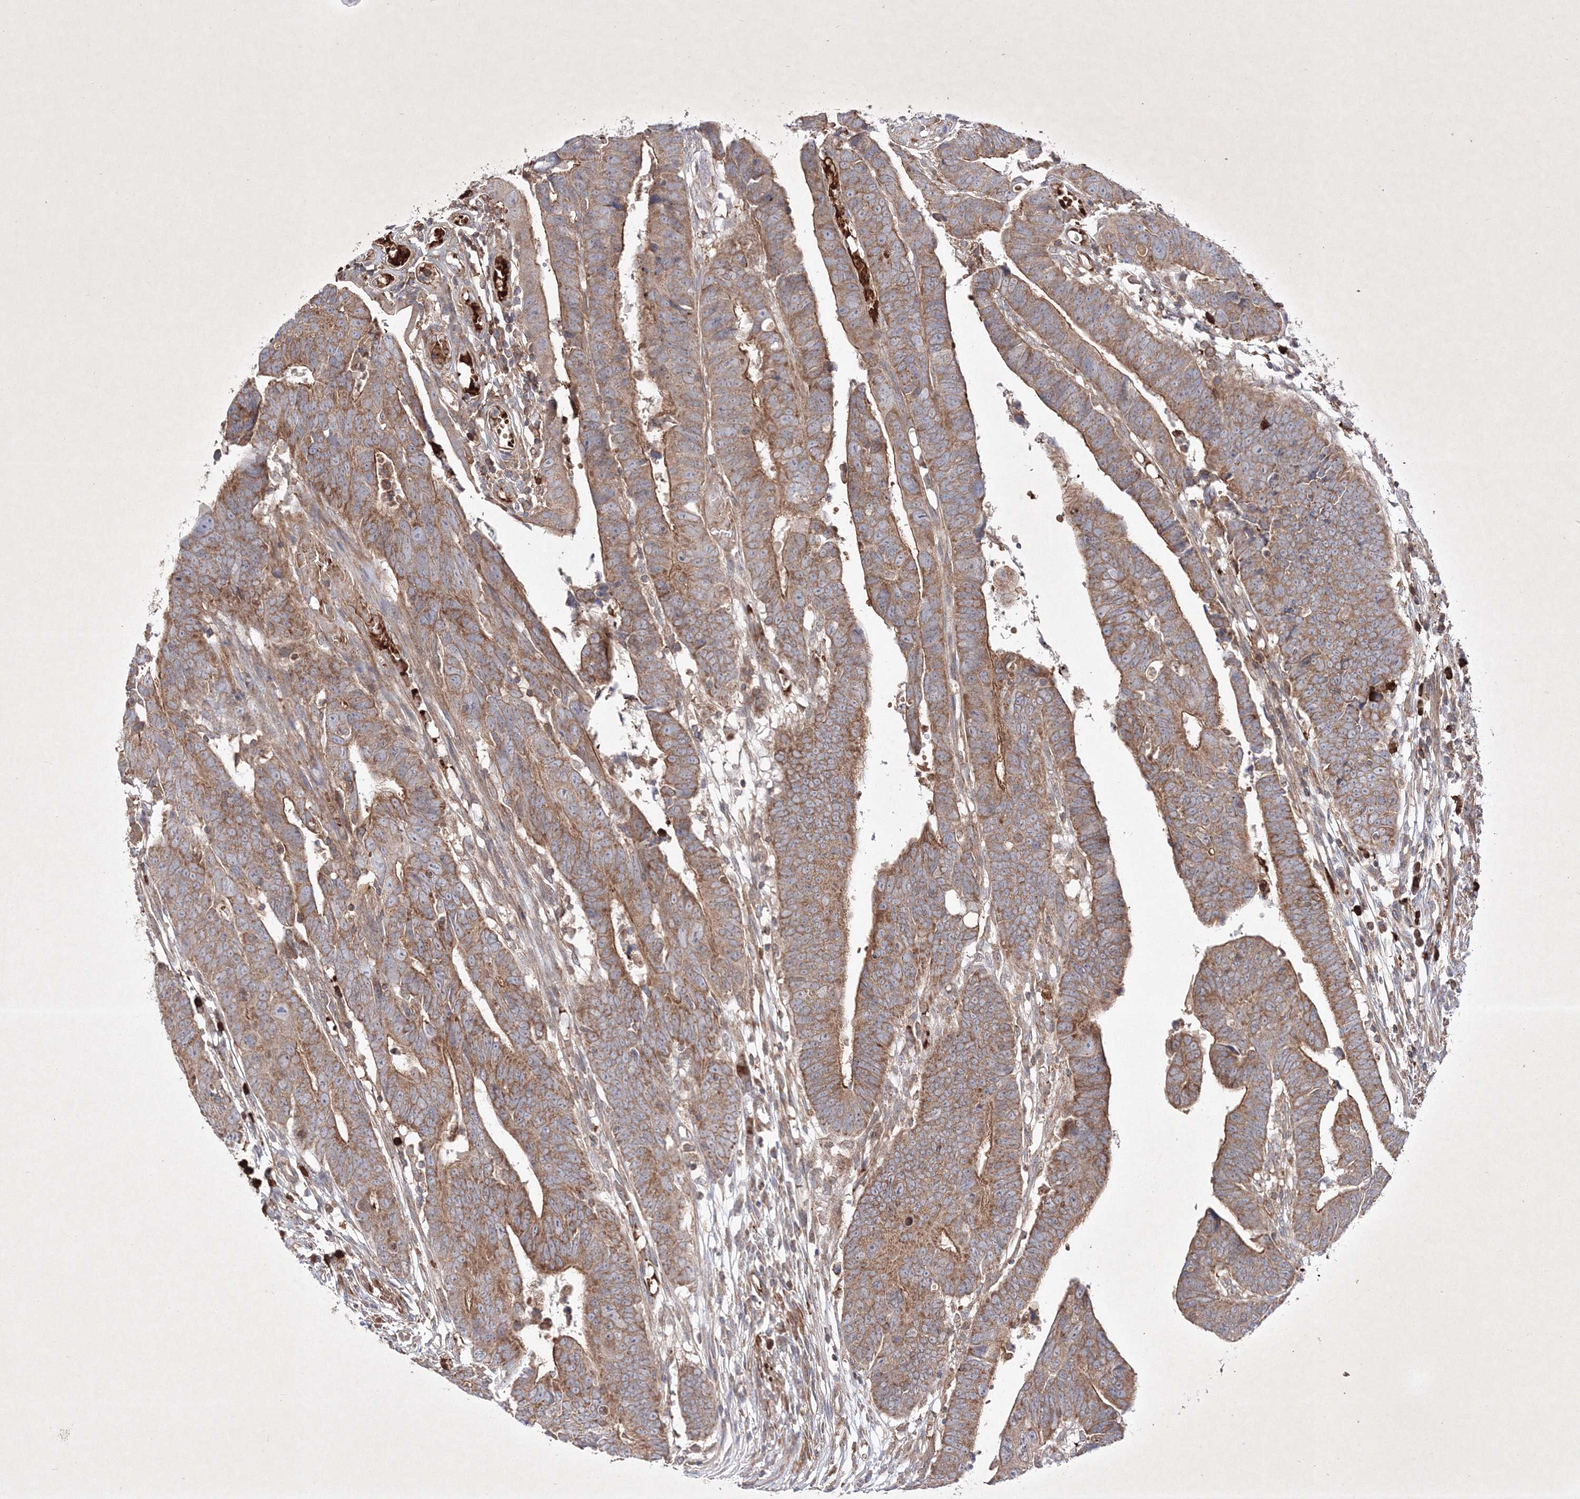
{"staining": {"intensity": "moderate", "quantity": ">75%", "location": "cytoplasmic/membranous"}, "tissue": "colorectal cancer", "cell_type": "Tumor cells", "image_type": "cancer", "snomed": [{"axis": "morphology", "description": "Adenocarcinoma, NOS"}, {"axis": "topography", "description": "Rectum"}], "caption": "Immunohistochemistry (IHC) photomicrograph of neoplastic tissue: colorectal cancer (adenocarcinoma) stained using immunohistochemistry (IHC) shows medium levels of moderate protein expression localized specifically in the cytoplasmic/membranous of tumor cells, appearing as a cytoplasmic/membranous brown color.", "gene": "OPA1", "patient": {"sex": "female", "age": 65}}